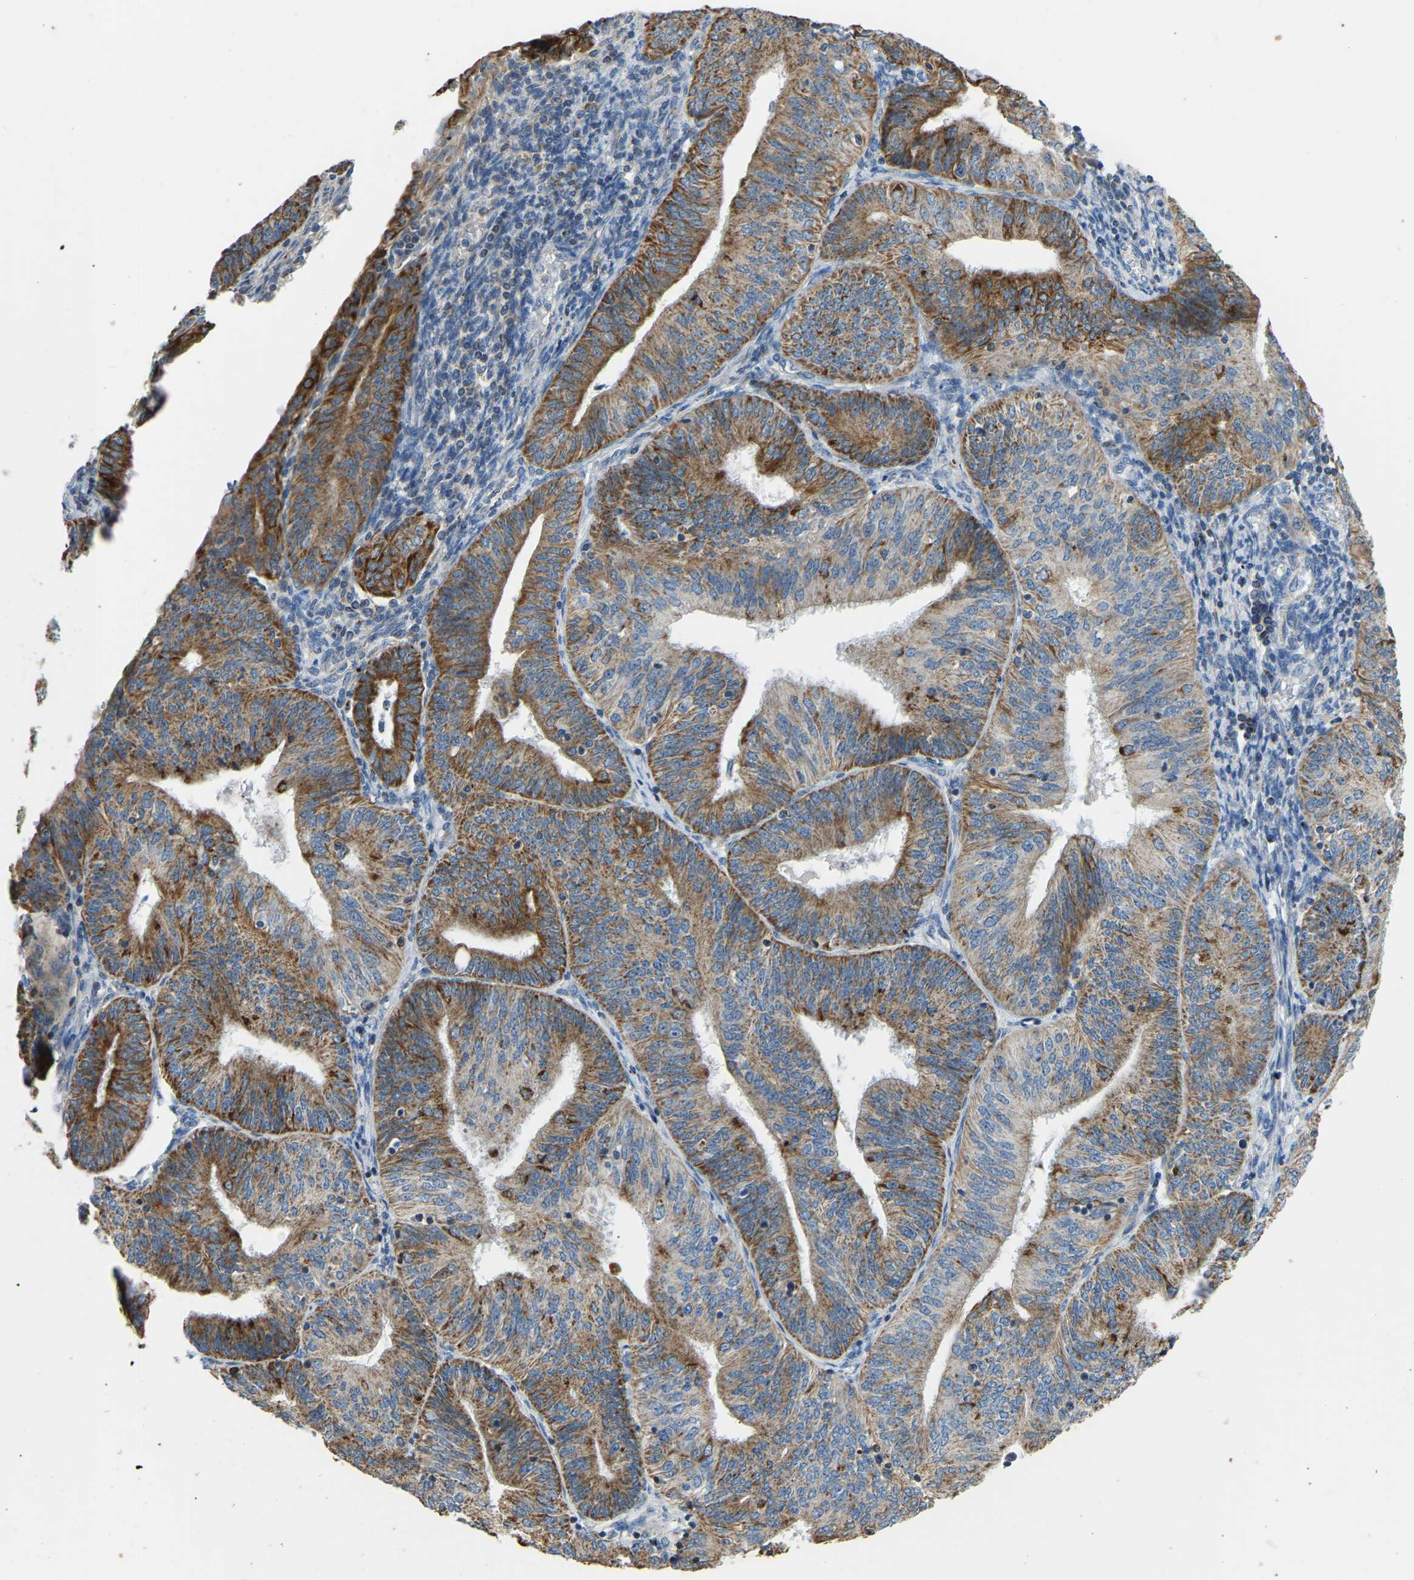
{"staining": {"intensity": "moderate", "quantity": ">75%", "location": "cytoplasmic/membranous"}, "tissue": "endometrial cancer", "cell_type": "Tumor cells", "image_type": "cancer", "snomed": [{"axis": "morphology", "description": "Adenocarcinoma, NOS"}, {"axis": "topography", "description": "Endometrium"}], "caption": "A photomicrograph showing moderate cytoplasmic/membranous expression in approximately >75% of tumor cells in adenocarcinoma (endometrial), as visualized by brown immunohistochemical staining.", "gene": "ZNF200", "patient": {"sex": "female", "age": 58}}